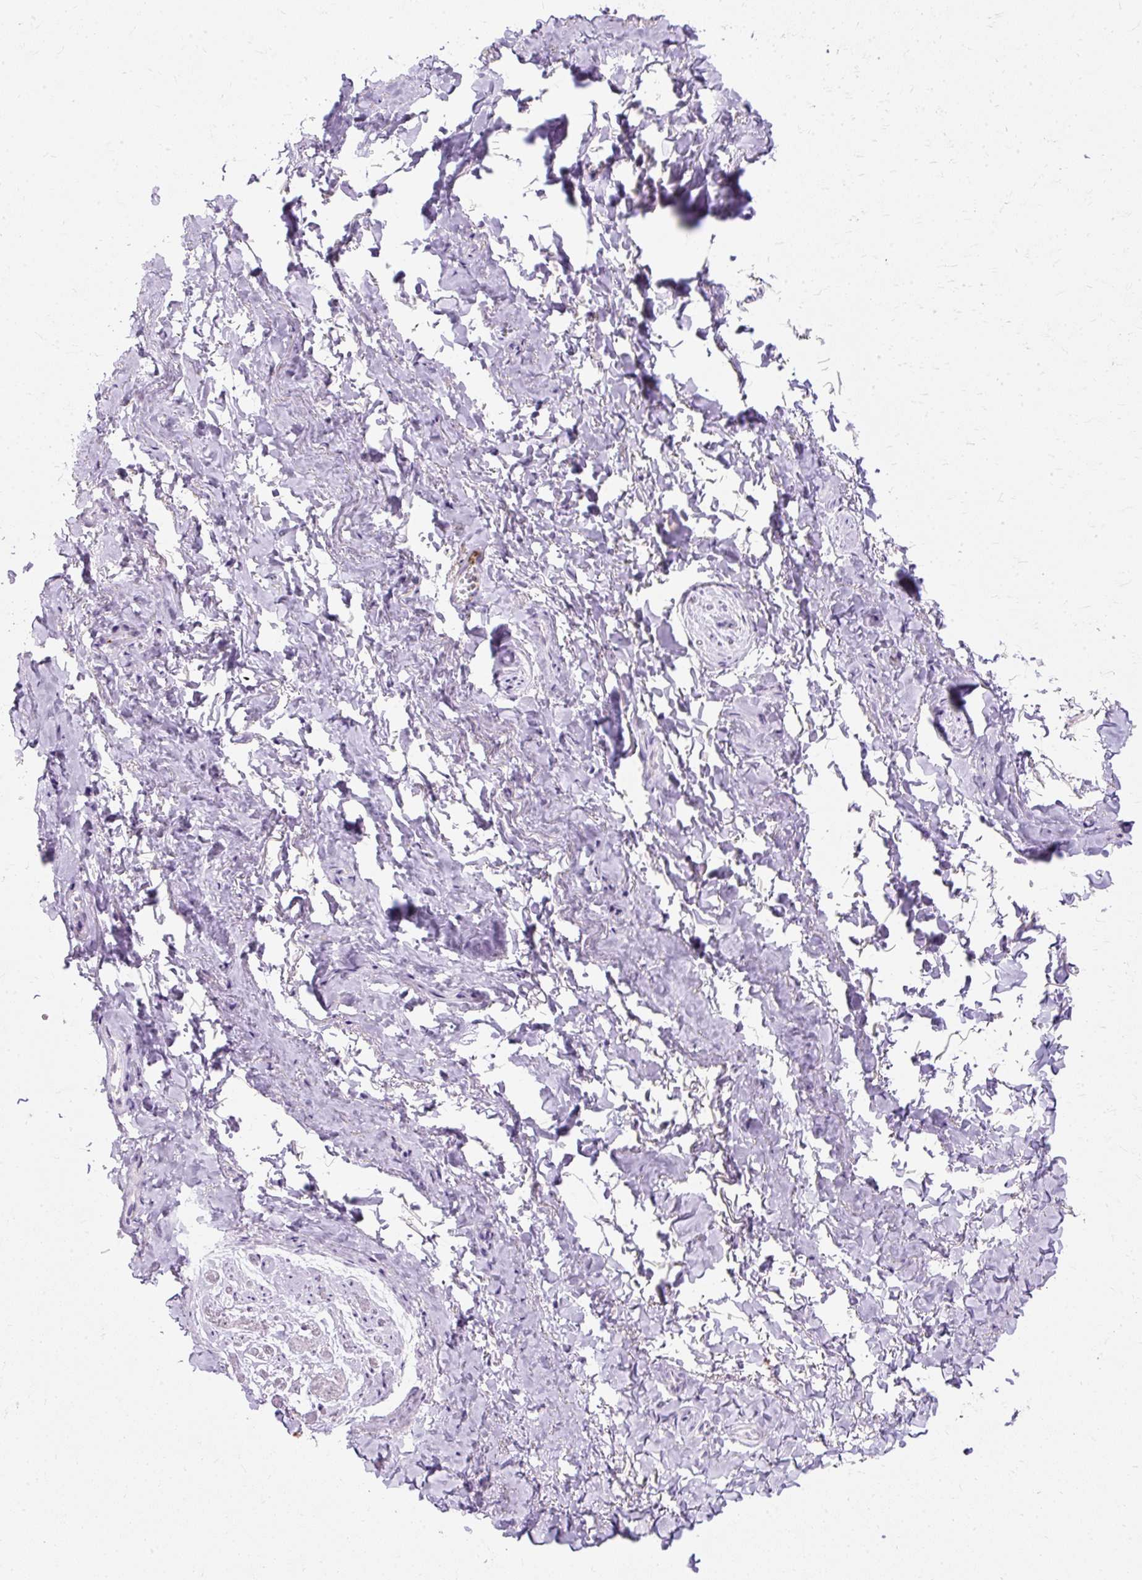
{"staining": {"intensity": "negative", "quantity": "none", "location": "none"}, "tissue": "adipose tissue", "cell_type": "Adipocytes", "image_type": "normal", "snomed": [{"axis": "morphology", "description": "Normal tissue, NOS"}, {"axis": "topography", "description": "Vulva"}, {"axis": "topography", "description": "Vagina"}, {"axis": "topography", "description": "Peripheral nerve tissue"}], "caption": "This is a histopathology image of immunohistochemistry staining of benign adipose tissue, which shows no positivity in adipocytes.", "gene": "DEFA1B", "patient": {"sex": "female", "age": 66}}